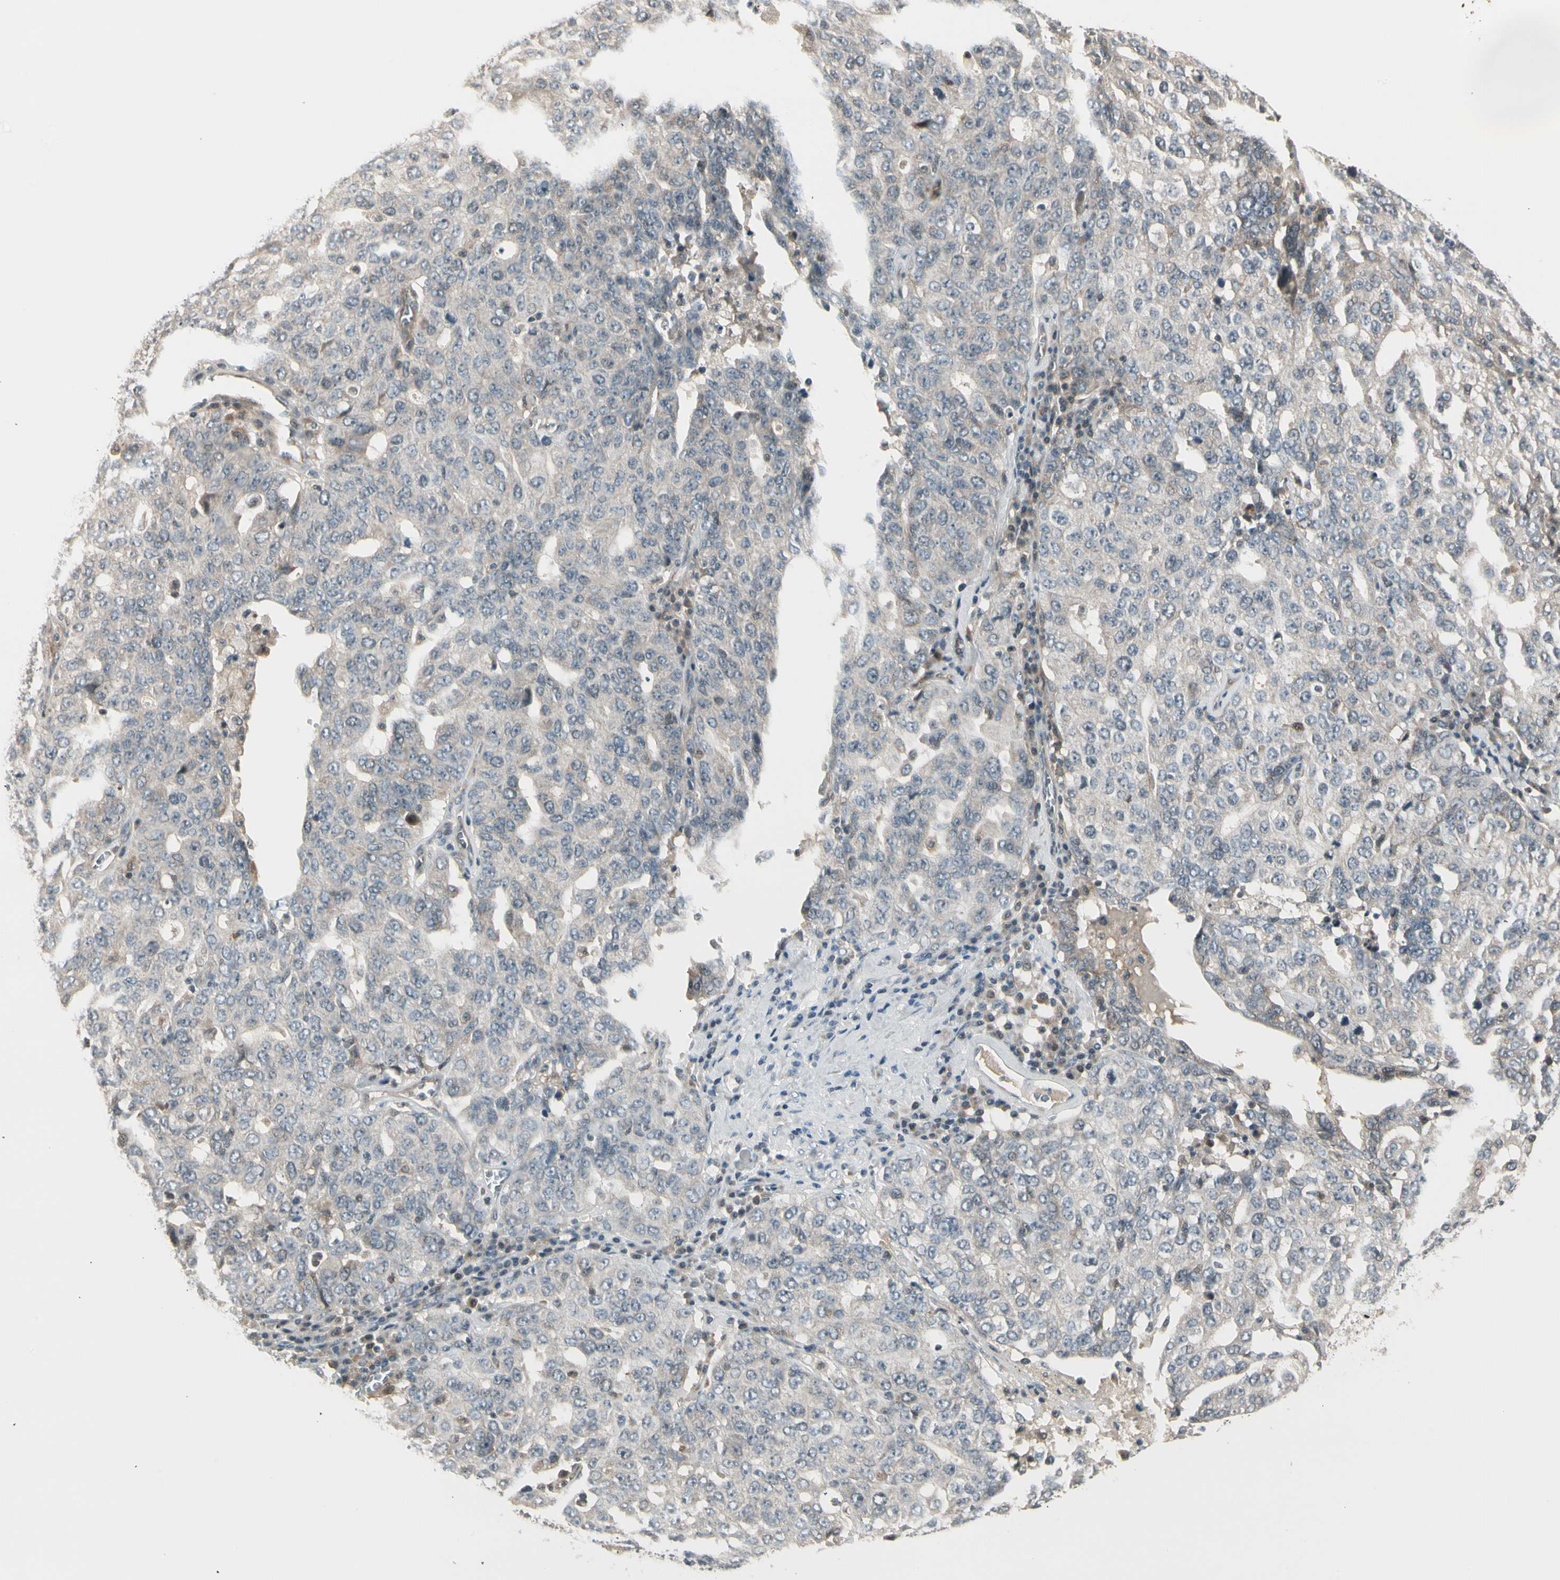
{"staining": {"intensity": "weak", "quantity": "25%-75%", "location": "cytoplasmic/membranous"}, "tissue": "ovarian cancer", "cell_type": "Tumor cells", "image_type": "cancer", "snomed": [{"axis": "morphology", "description": "Carcinoma, endometroid"}, {"axis": "topography", "description": "Ovary"}], "caption": "Tumor cells display low levels of weak cytoplasmic/membranous staining in approximately 25%-75% of cells in human ovarian cancer (endometroid carcinoma). (brown staining indicates protein expression, while blue staining denotes nuclei).", "gene": "SVBP", "patient": {"sex": "female", "age": 62}}